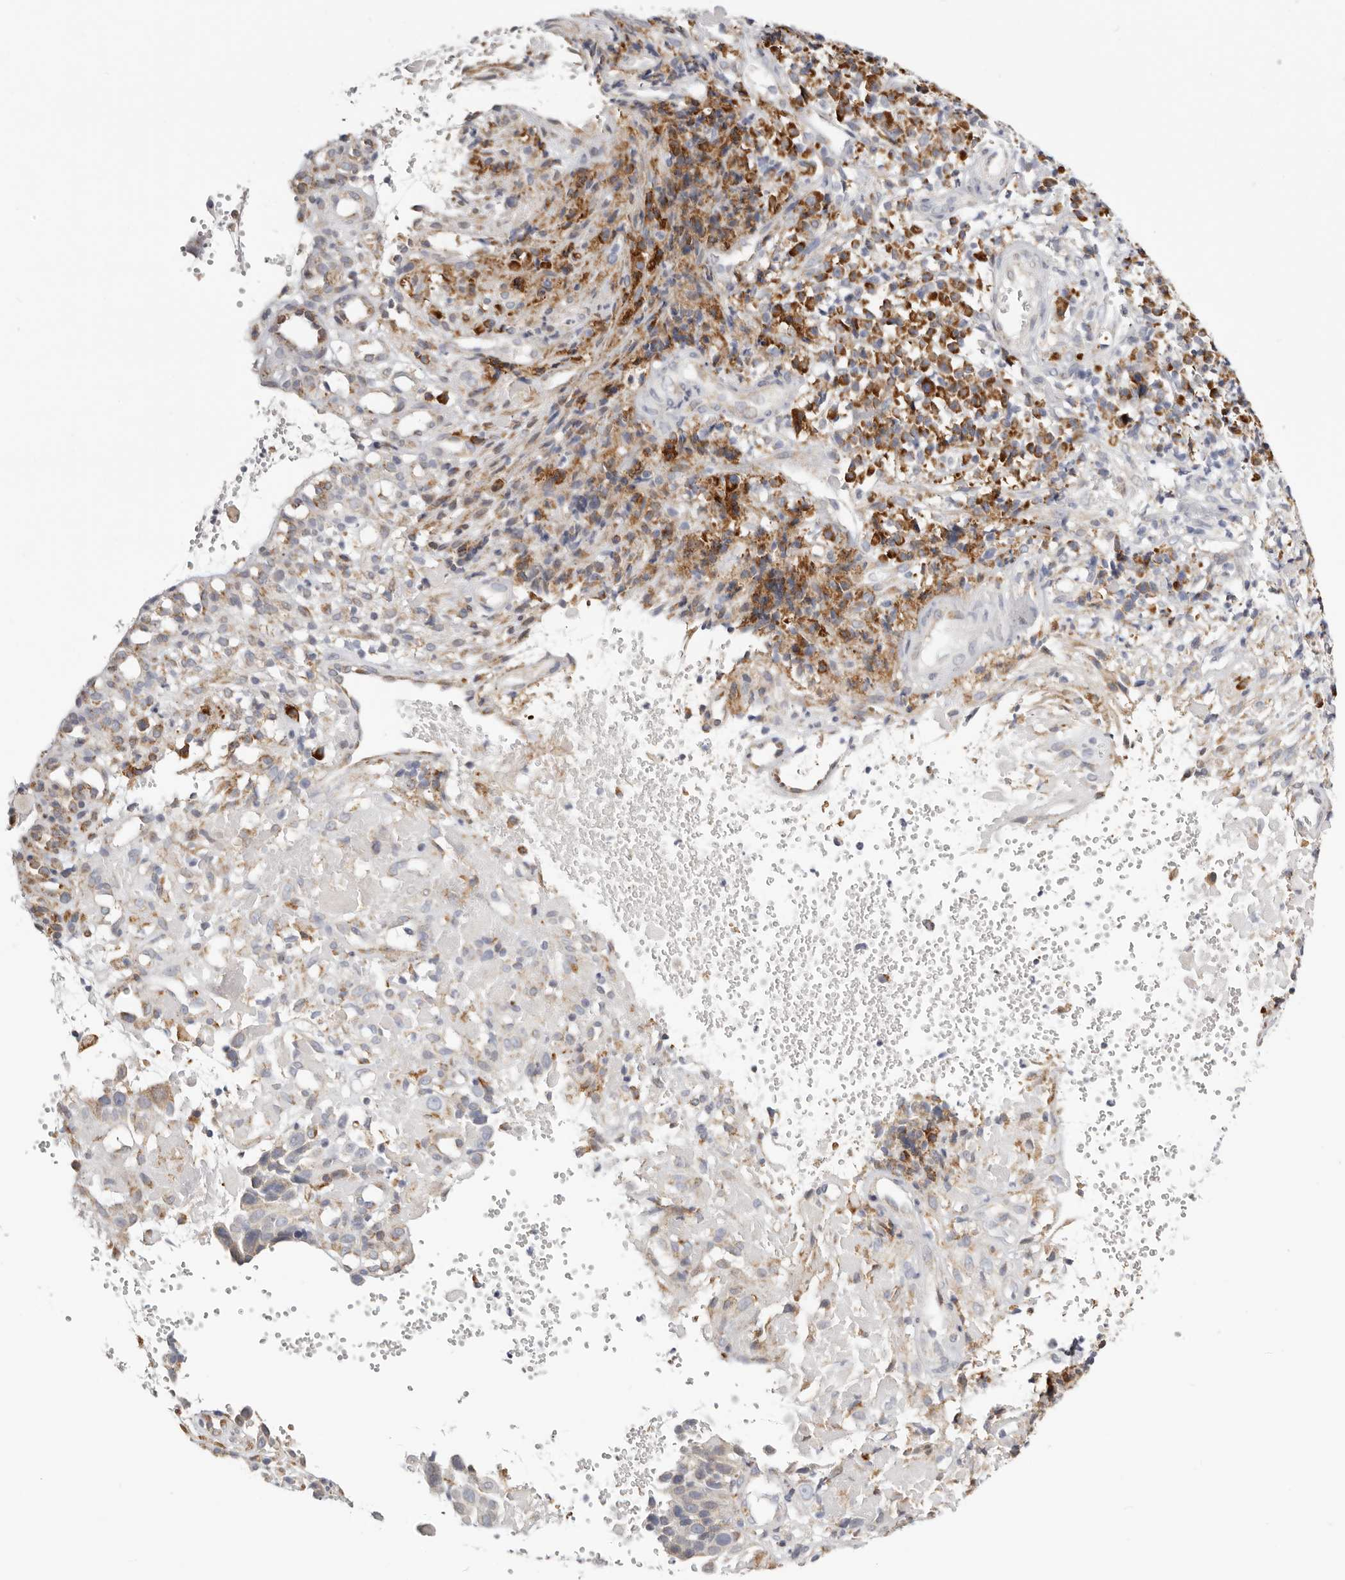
{"staining": {"intensity": "negative", "quantity": "none", "location": "none"}, "tissue": "cervical cancer", "cell_type": "Tumor cells", "image_type": "cancer", "snomed": [{"axis": "morphology", "description": "Squamous cell carcinoma, NOS"}, {"axis": "topography", "description": "Cervix"}], "caption": "Tumor cells show no significant staining in cervical cancer (squamous cell carcinoma).", "gene": "IL32", "patient": {"sex": "female", "age": 74}}